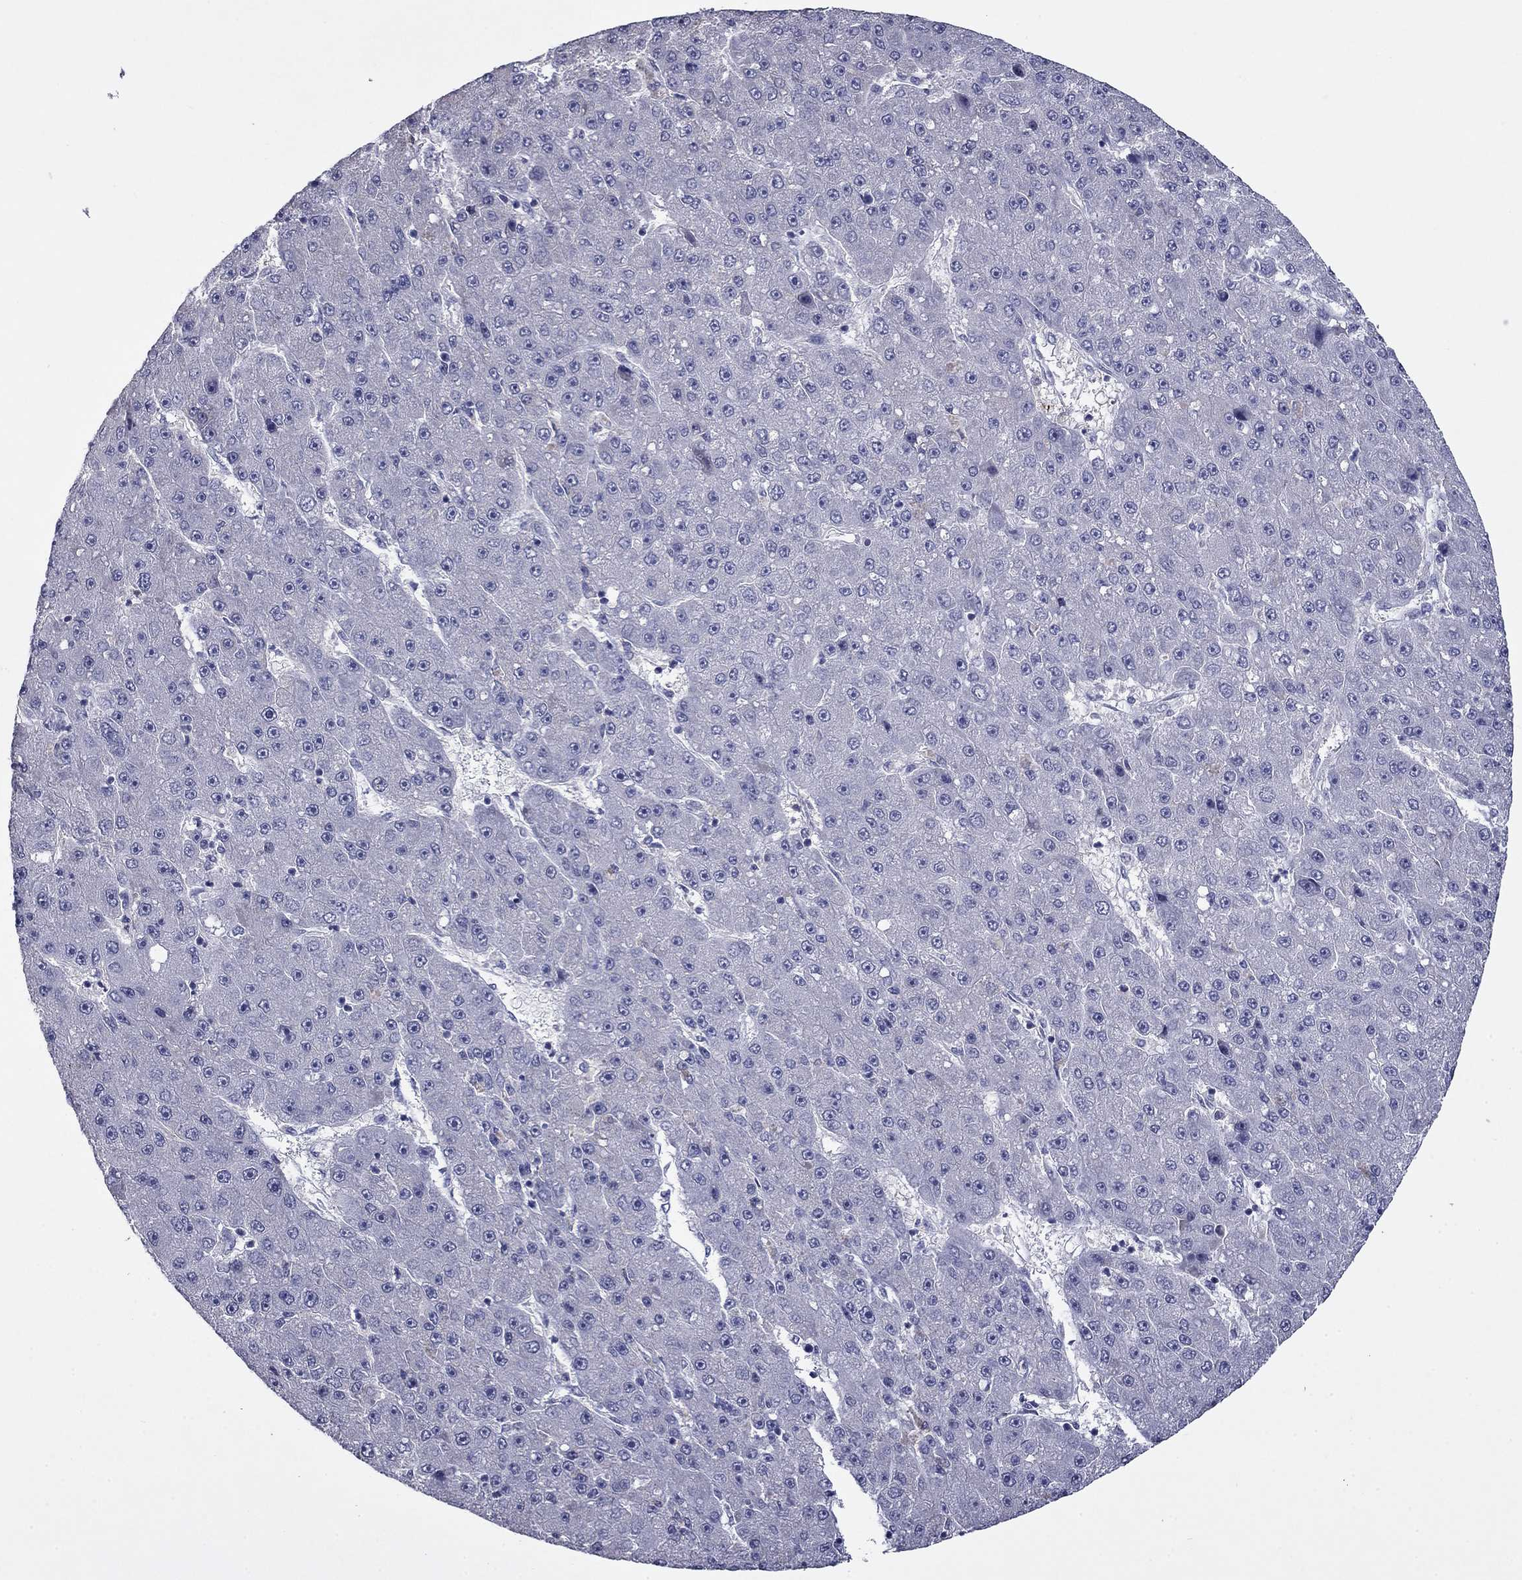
{"staining": {"intensity": "negative", "quantity": "none", "location": "none"}, "tissue": "liver cancer", "cell_type": "Tumor cells", "image_type": "cancer", "snomed": [{"axis": "morphology", "description": "Carcinoma, Hepatocellular, NOS"}, {"axis": "topography", "description": "Liver"}], "caption": "Tumor cells show no significant protein positivity in liver cancer (hepatocellular carcinoma).", "gene": "CFAP119", "patient": {"sex": "male", "age": 67}}